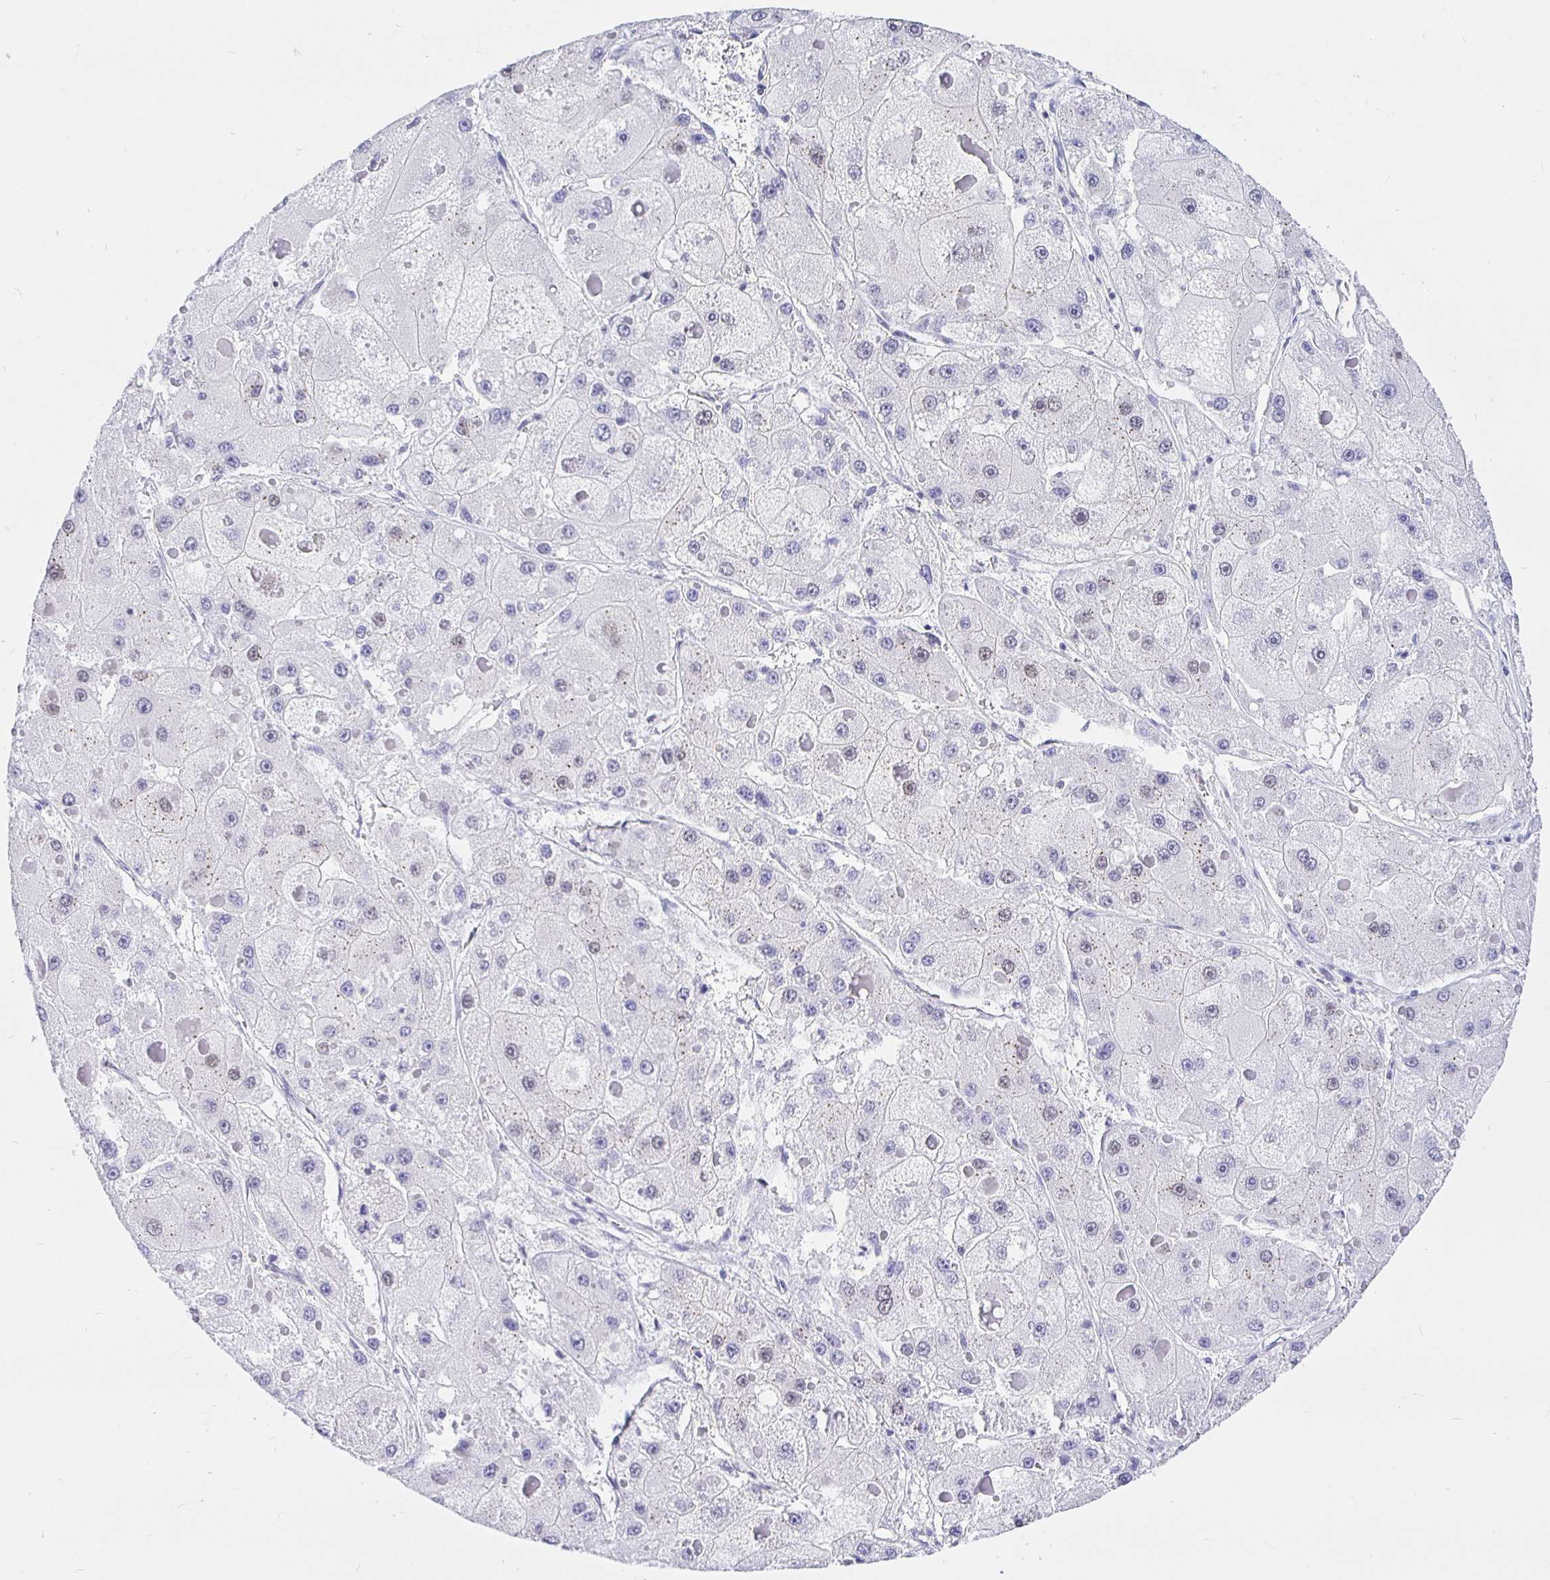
{"staining": {"intensity": "weak", "quantity": "<25%", "location": "cytoplasmic/membranous"}, "tissue": "liver cancer", "cell_type": "Tumor cells", "image_type": "cancer", "snomed": [{"axis": "morphology", "description": "Carcinoma, Hepatocellular, NOS"}, {"axis": "topography", "description": "Liver"}], "caption": "A photomicrograph of hepatocellular carcinoma (liver) stained for a protein exhibits no brown staining in tumor cells.", "gene": "EZHIP", "patient": {"sex": "female", "age": 73}}